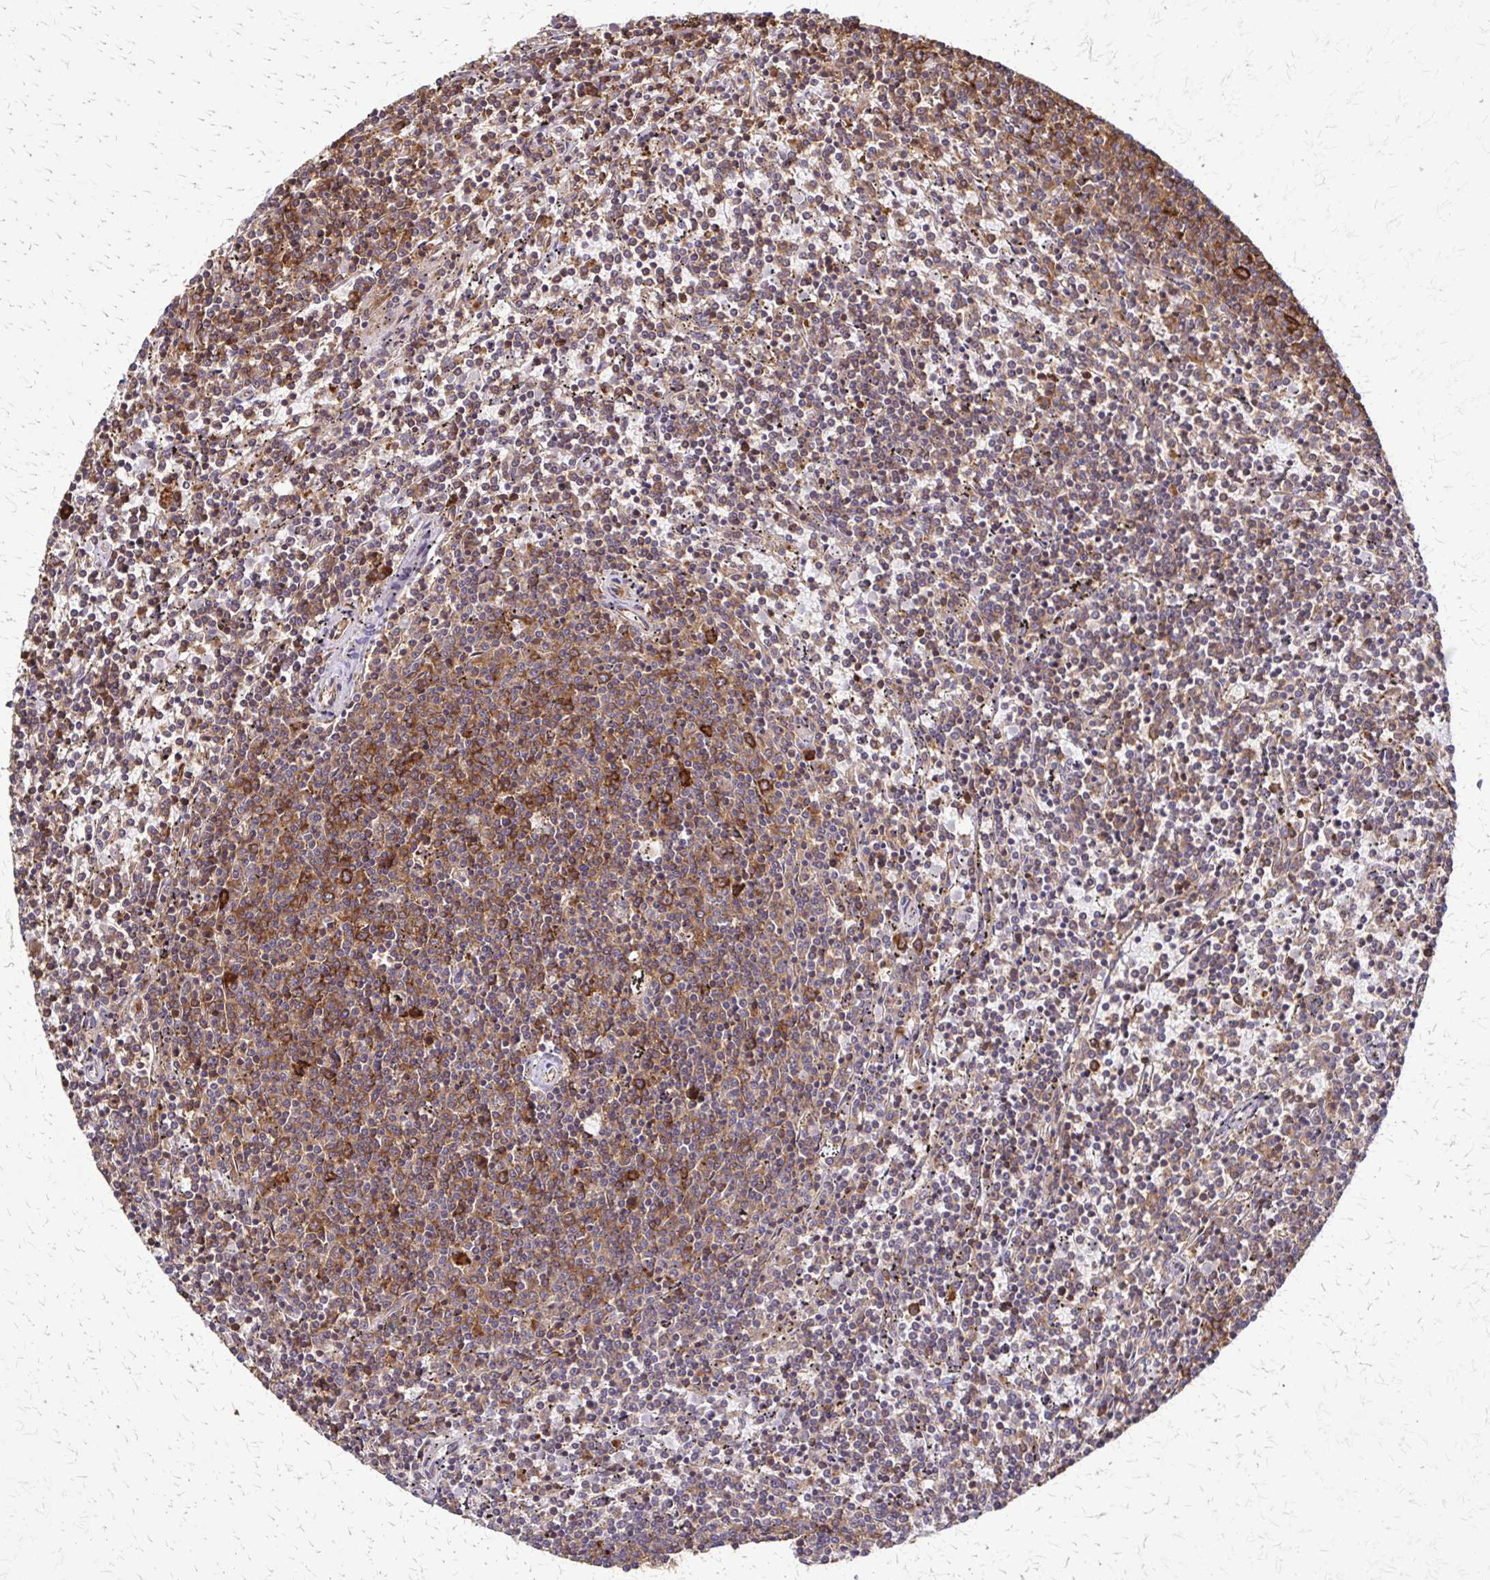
{"staining": {"intensity": "moderate", "quantity": "25%-75%", "location": "cytoplasmic/membranous"}, "tissue": "lymphoma", "cell_type": "Tumor cells", "image_type": "cancer", "snomed": [{"axis": "morphology", "description": "Malignant lymphoma, non-Hodgkin's type, Low grade"}, {"axis": "topography", "description": "Spleen"}], "caption": "Immunohistochemistry (IHC) (DAB (3,3'-diaminobenzidine)) staining of malignant lymphoma, non-Hodgkin's type (low-grade) demonstrates moderate cytoplasmic/membranous protein staining in approximately 25%-75% of tumor cells. (DAB (3,3'-diaminobenzidine) IHC with brightfield microscopy, high magnification).", "gene": "EEF2", "patient": {"sex": "female", "age": 50}}